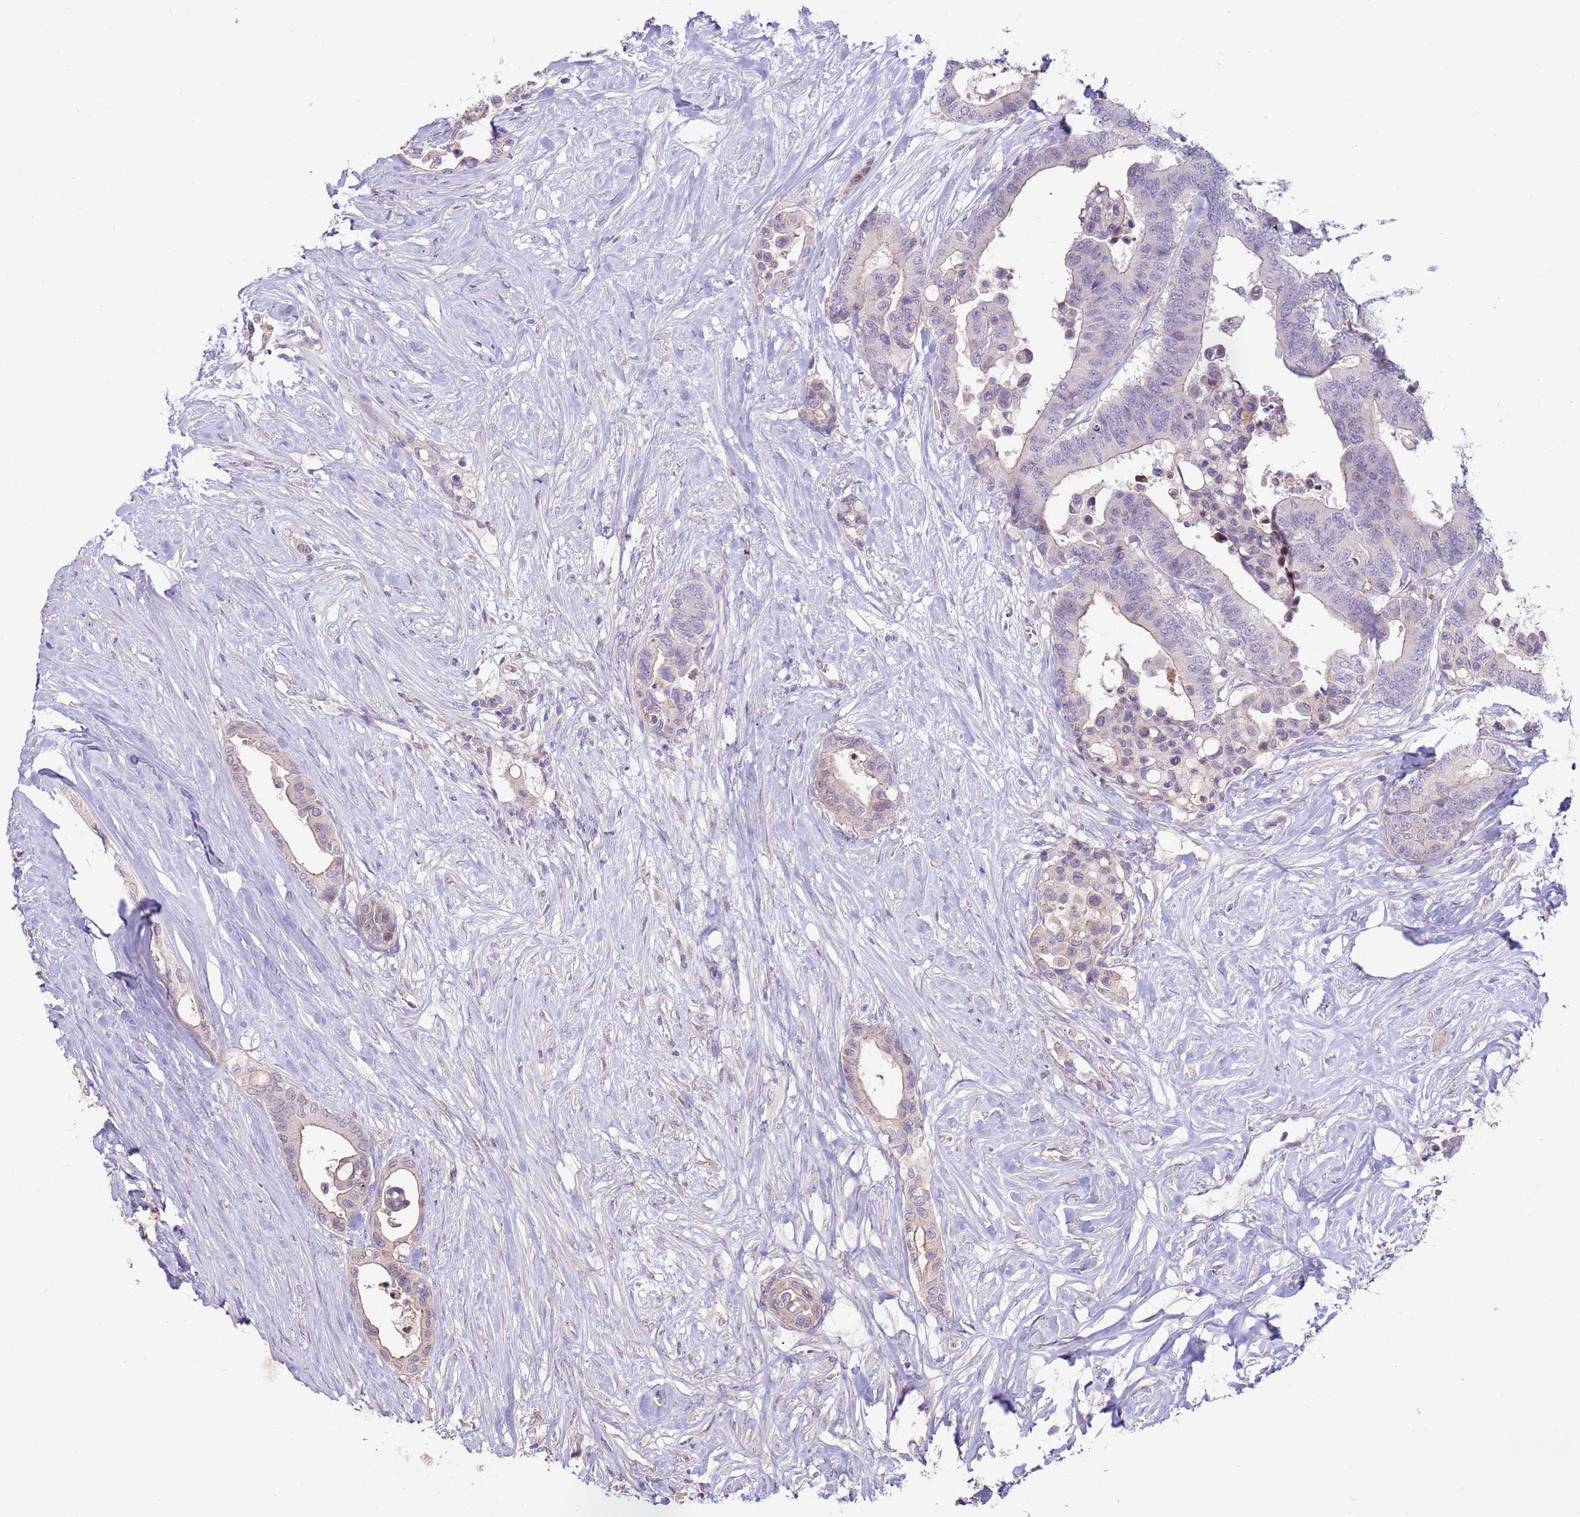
{"staining": {"intensity": "negative", "quantity": "none", "location": "none"}, "tissue": "colorectal cancer", "cell_type": "Tumor cells", "image_type": "cancer", "snomed": [{"axis": "morphology", "description": "Normal tissue, NOS"}, {"axis": "morphology", "description": "Adenocarcinoma, NOS"}, {"axis": "topography", "description": "Colon"}], "caption": "IHC histopathology image of neoplastic tissue: human adenocarcinoma (colorectal) stained with DAB reveals no significant protein positivity in tumor cells.", "gene": "LGI4", "patient": {"sex": "male", "age": 82}}